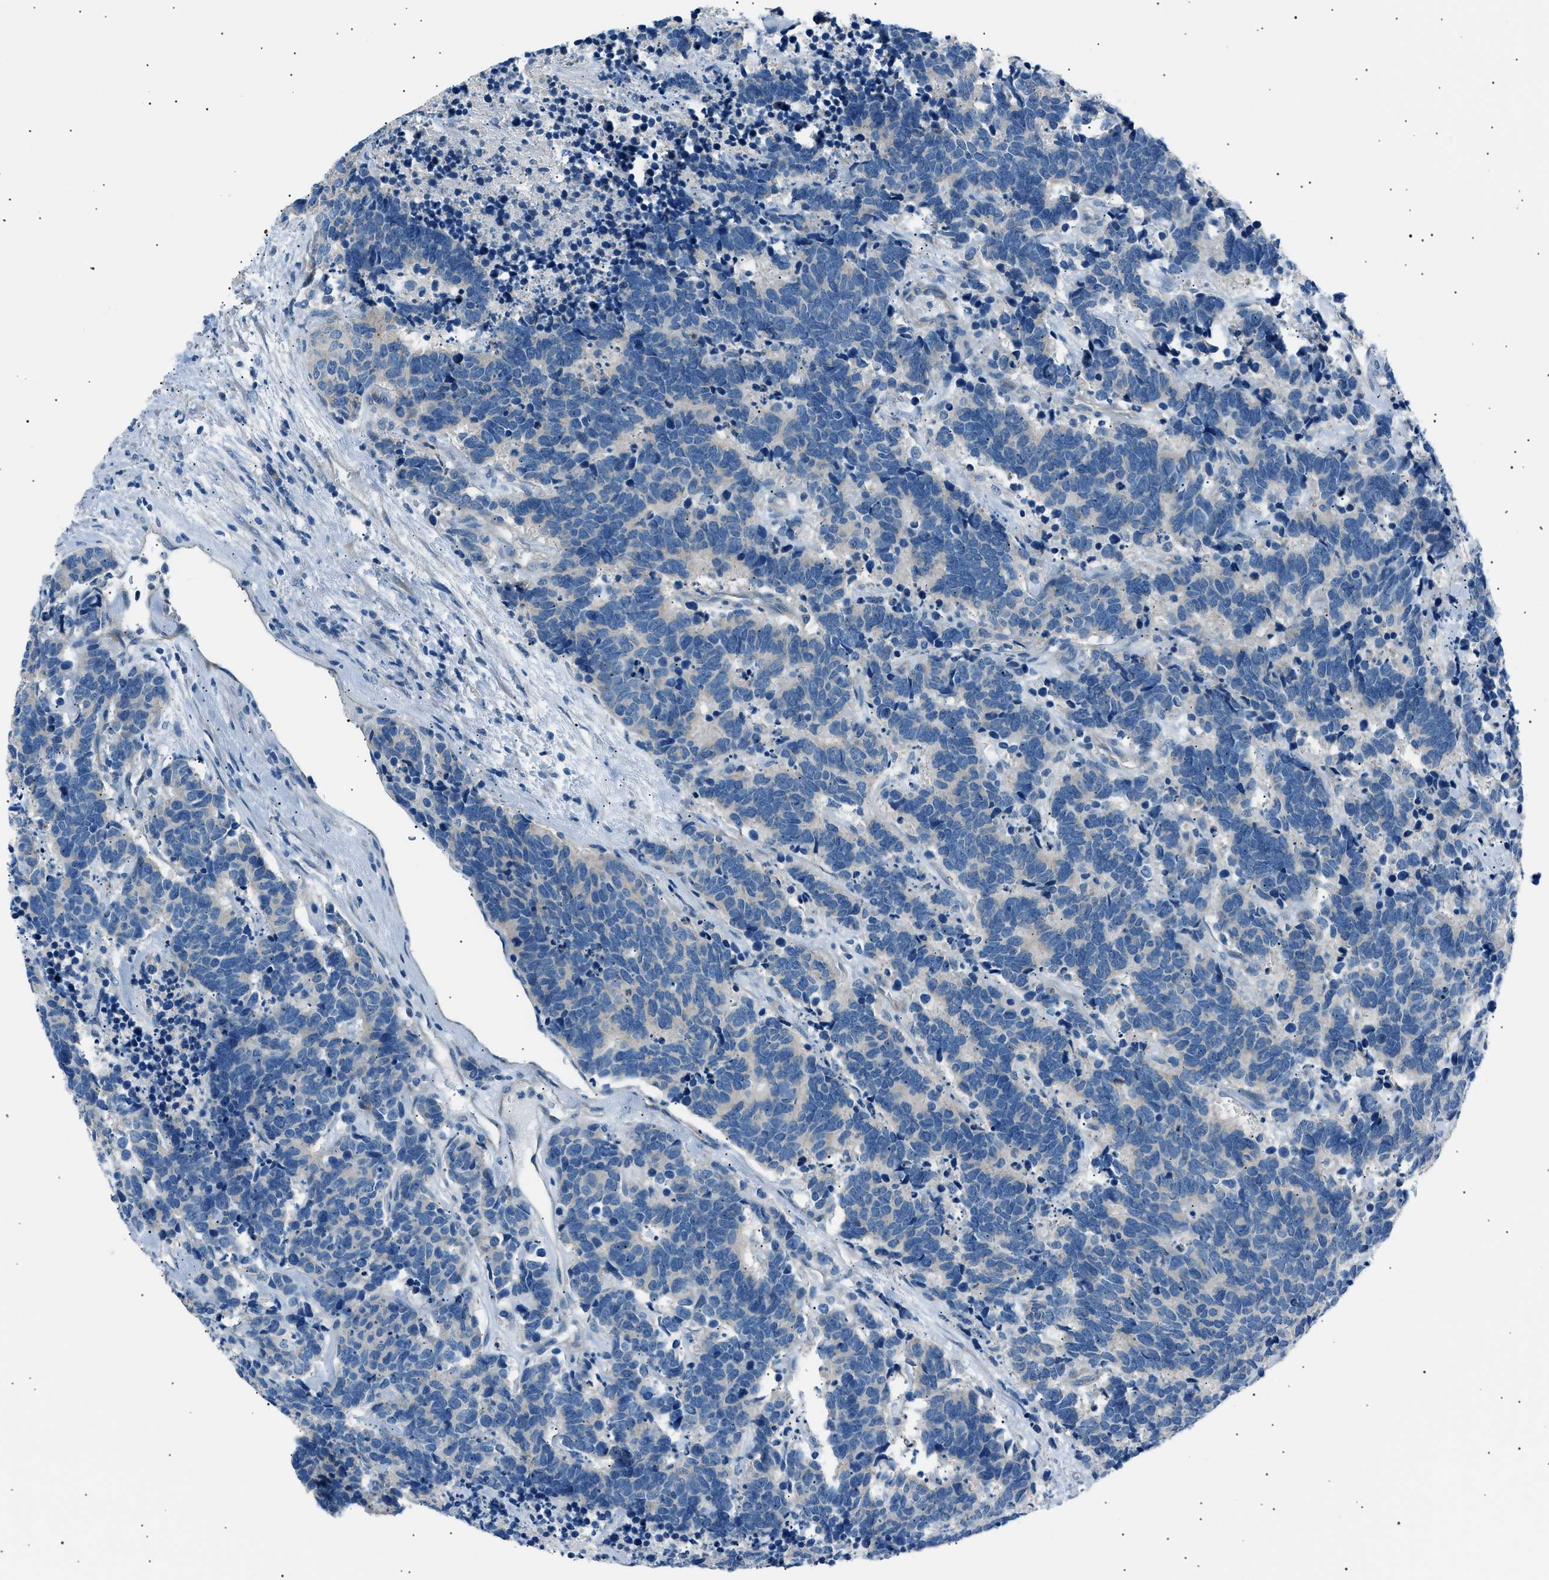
{"staining": {"intensity": "negative", "quantity": "none", "location": "none"}, "tissue": "carcinoid", "cell_type": "Tumor cells", "image_type": "cancer", "snomed": [{"axis": "morphology", "description": "Carcinoma, NOS"}, {"axis": "morphology", "description": "Carcinoid, malignant, NOS"}, {"axis": "topography", "description": "Urinary bladder"}], "caption": "The image reveals no significant staining in tumor cells of carcinoma.", "gene": "LRRC37B", "patient": {"sex": "male", "age": 57}}